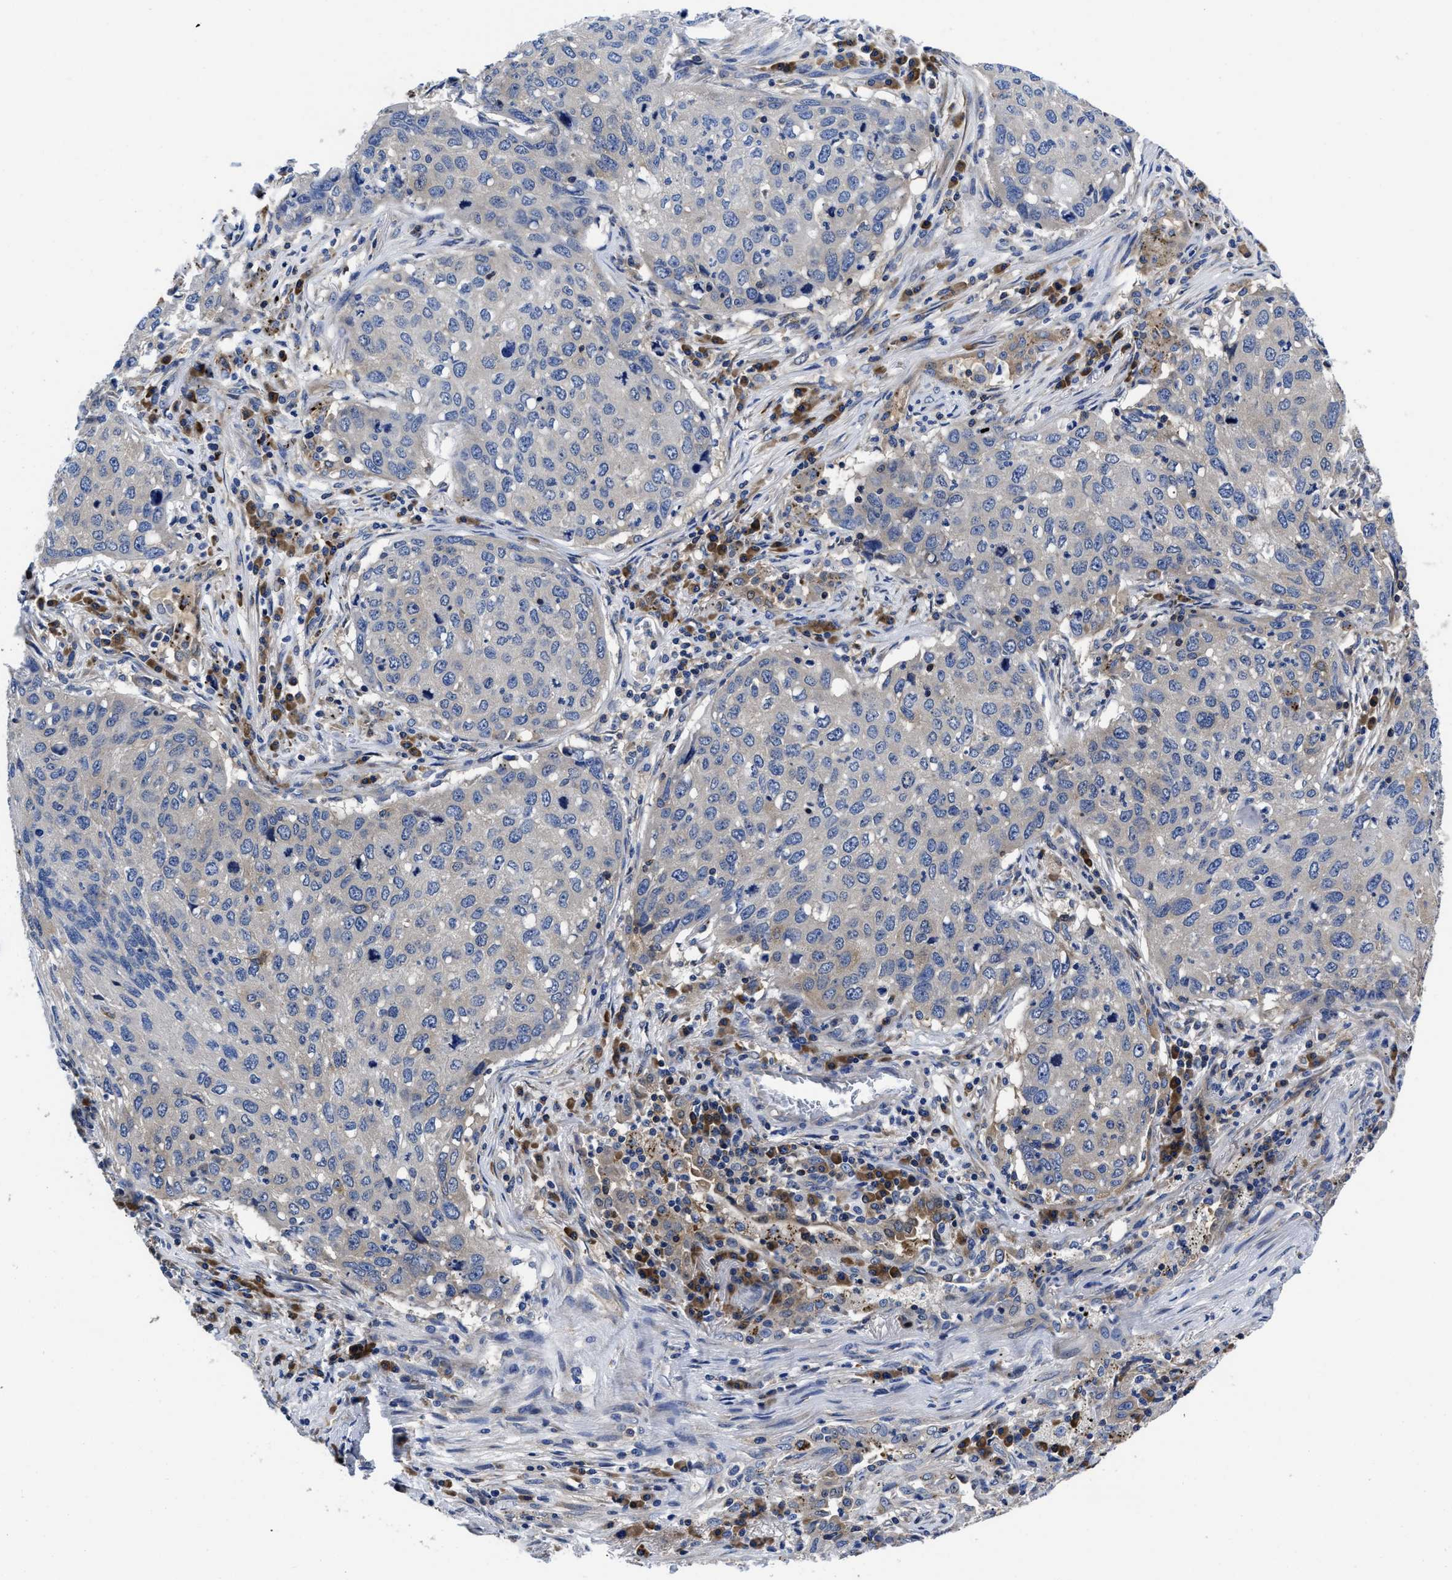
{"staining": {"intensity": "negative", "quantity": "none", "location": "none"}, "tissue": "lung cancer", "cell_type": "Tumor cells", "image_type": "cancer", "snomed": [{"axis": "morphology", "description": "Squamous cell carcinoma, NOS"}, {"axis": "topography", "description": "Lung"}], "caption": "Immunohistochemistry (IHC) image of neoplastic tissue: human squamous cell carcinoma (lung) stained with DAB exhibits no significant protein staining in tumor cells.", "gene": "YARS1", "patient": {"sex": "female", "age": 63}}